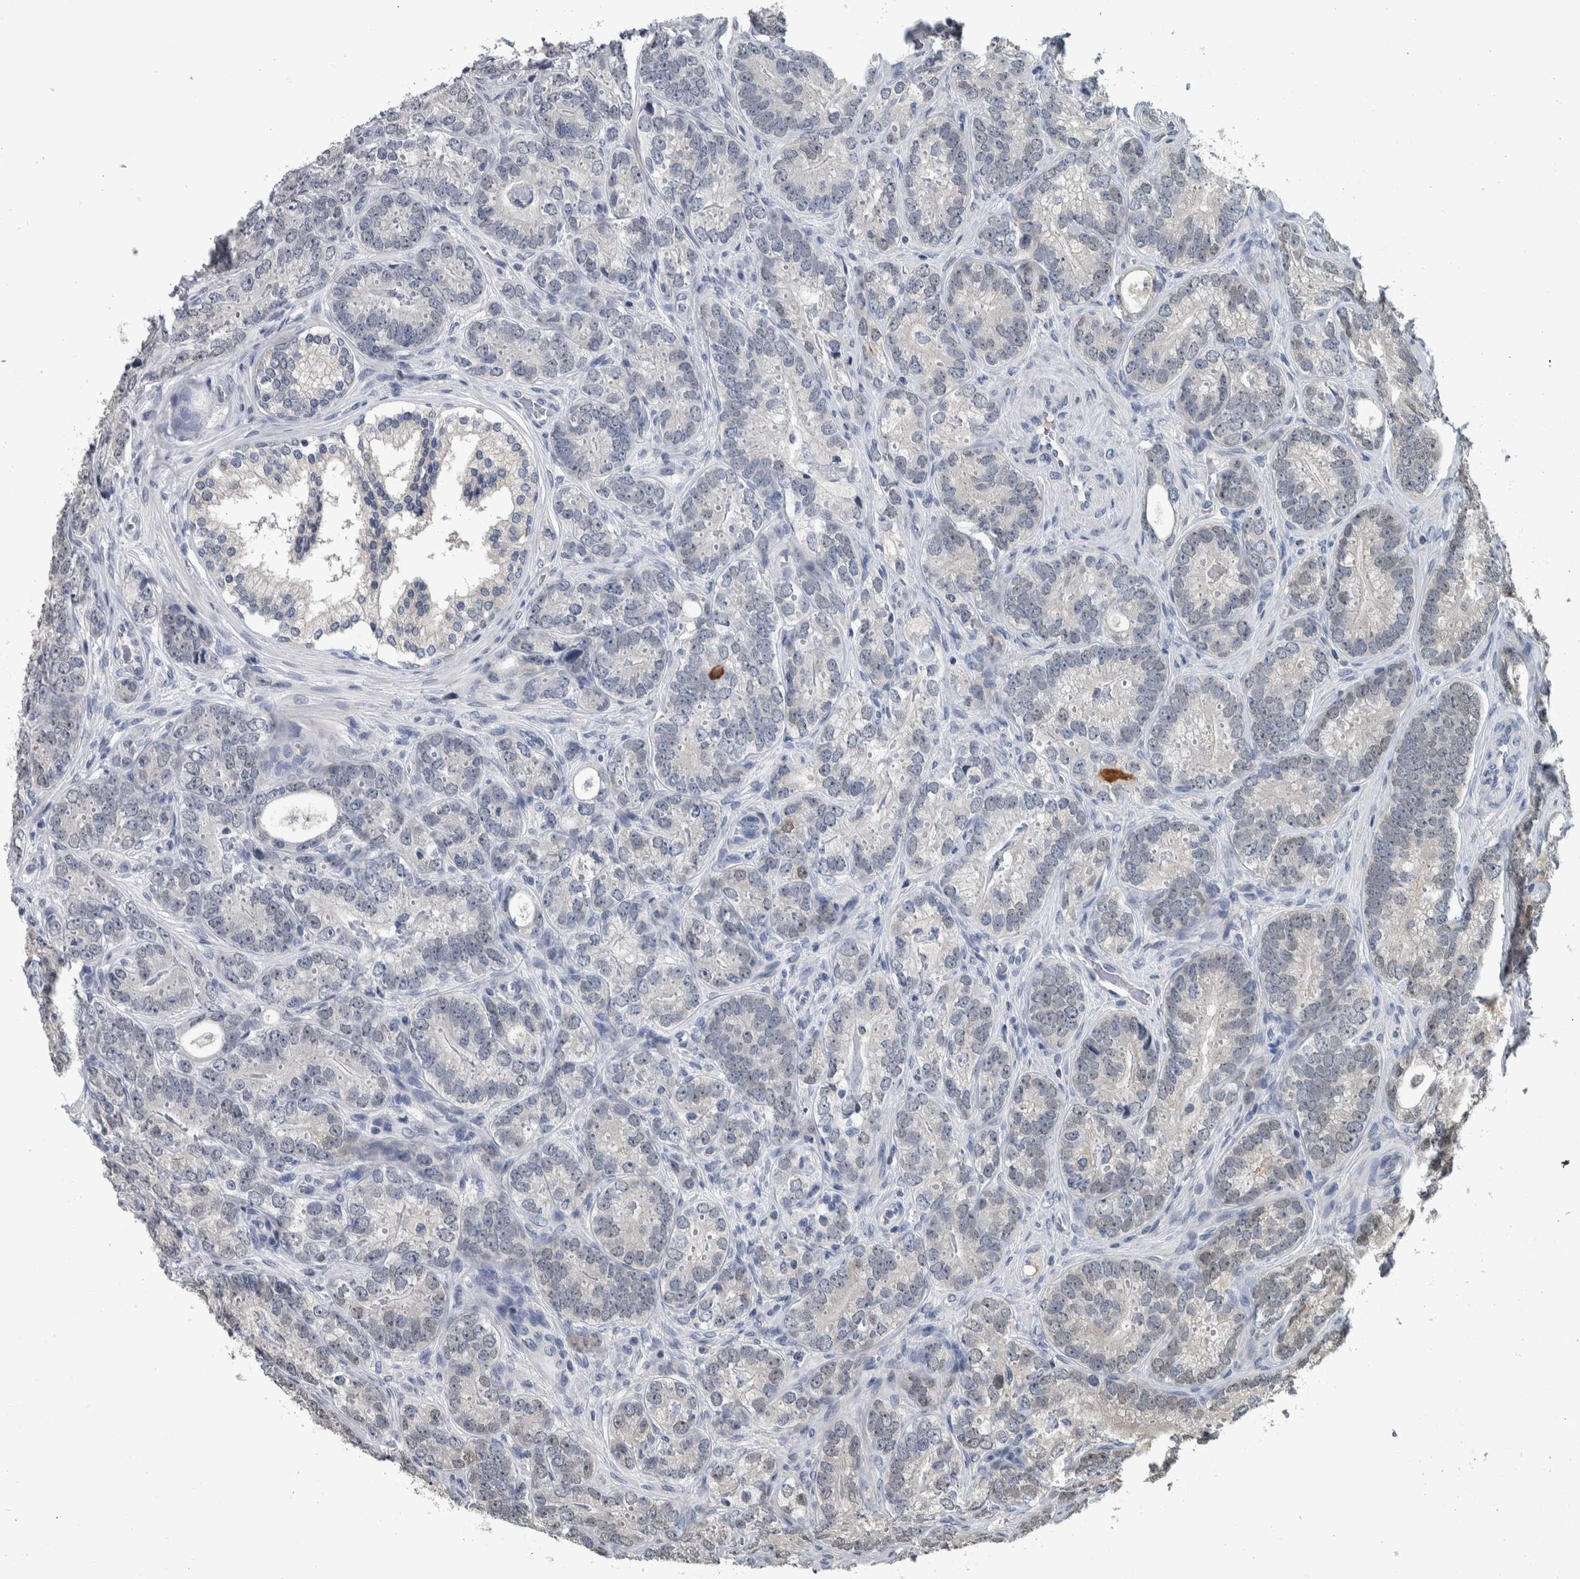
{"staining": {"intensity": "negative", "quantity": "none", "location": "none"}, "tissue": "prostate cancer", "cell_type": "Tumor cells", "image_type": "cancer", "snomed": [{"axis": "morphology", "description": "Adenocarcinoma, High grade"}, {"axis": "topography", "description": "Prostate"}], "caption": "This is an IHC photomicrograph of prostate adenocarcinoma (high-grade). There is no expression in tumor cells.", "gene": "CAVIN4", "patient": {"sex": "male", "age": 56}}